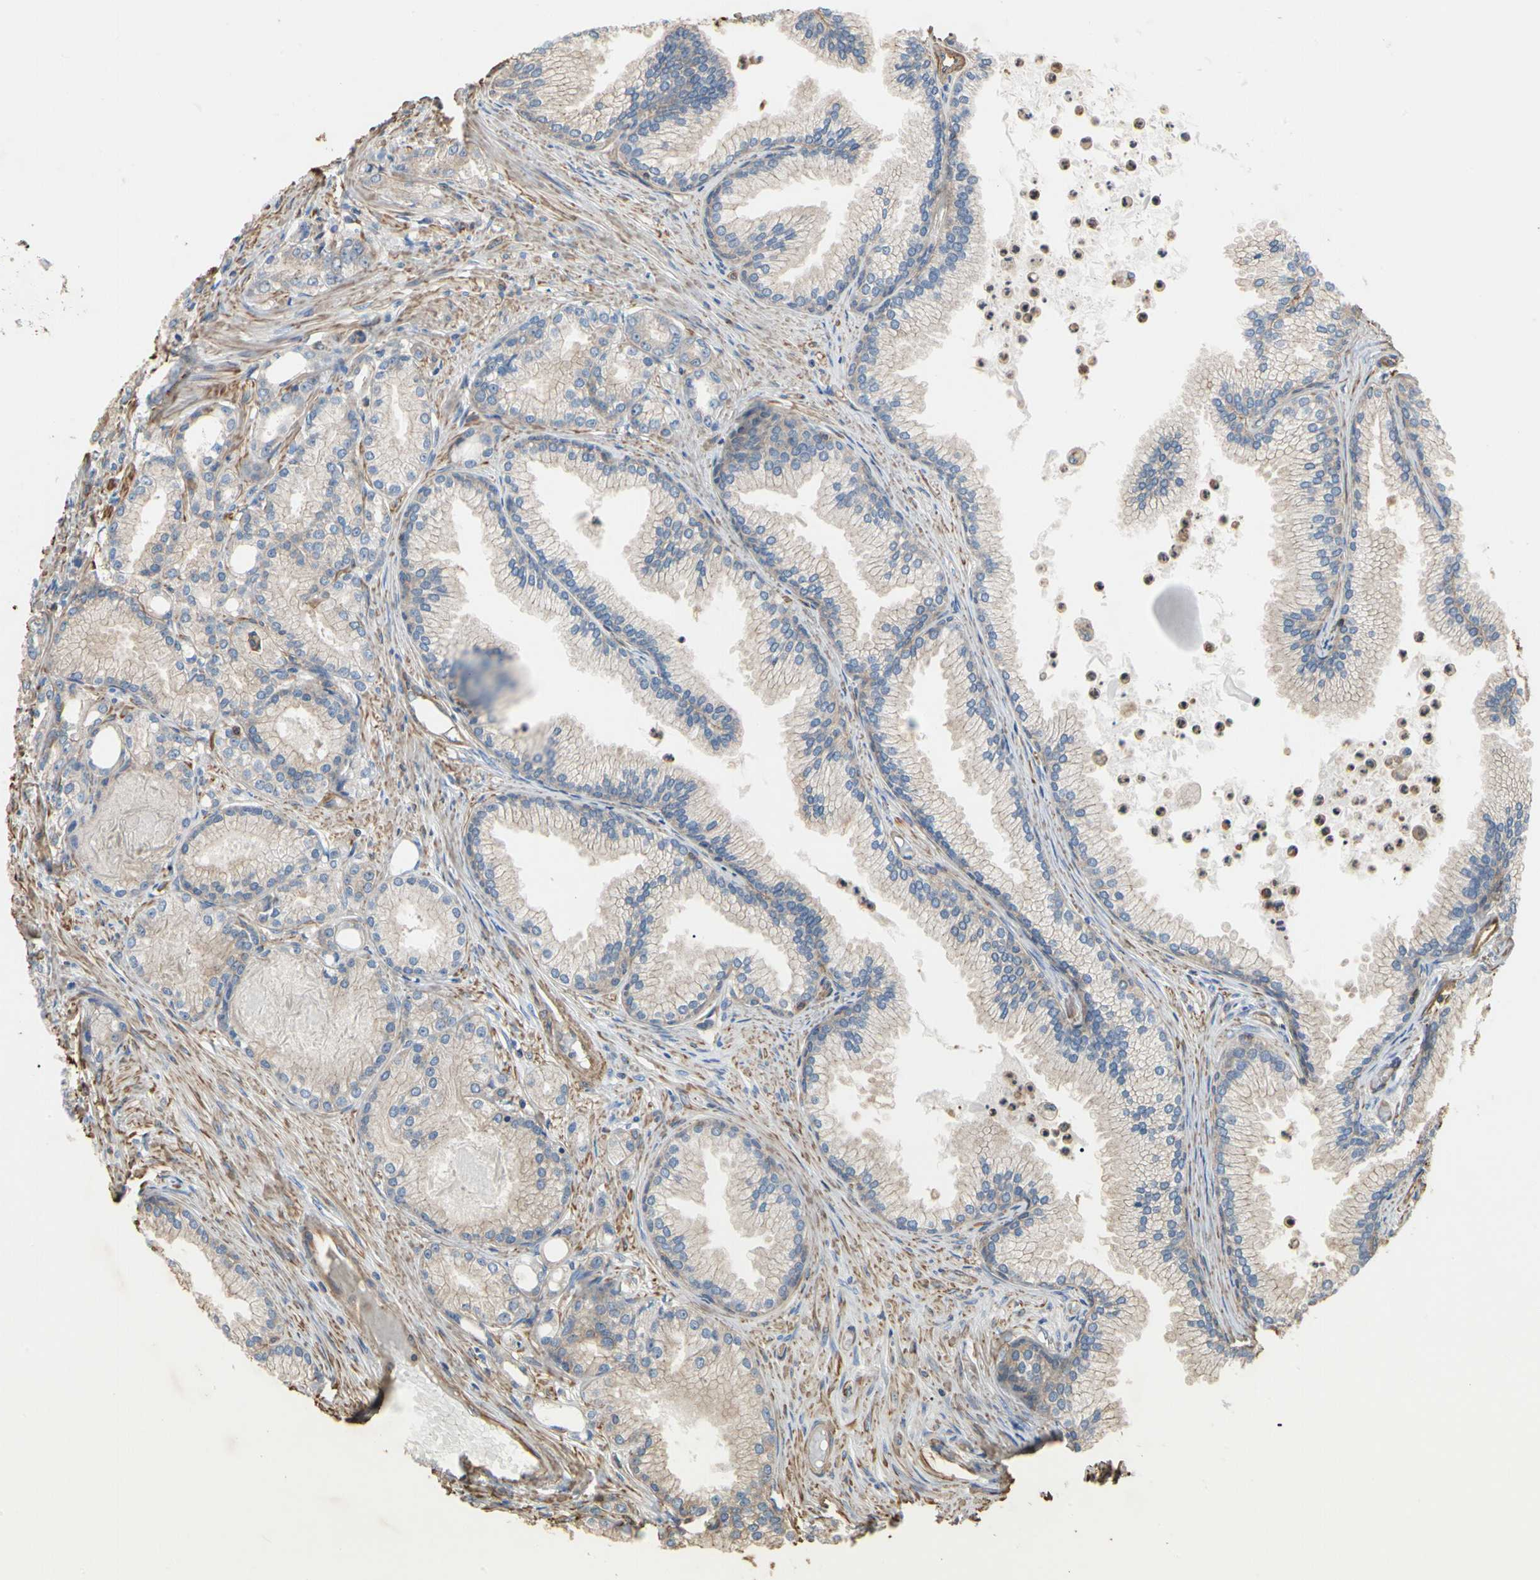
{"staining": {"intensity": "weak", "quantity": "<25%", "location": "cytoplasmic/membranous"}, "tissue": "prostate cancer", "cell_type": "Tumor cells", "image_type": "cancer", "snomed": [{"axis": "morphology", "description": "Adenocarcinoma, Low grade"}, {"axis": "topography", "description": "Prostate"}], "caption": "Immunohistochemistry (IHC) image of adenocarcinoma (low-grade) (prostate) stained for a protein (brown), which demonstrates no expression in tumor cells.", "gene": "PDZK1", "patient": {"sex": "male", "age": 72}}